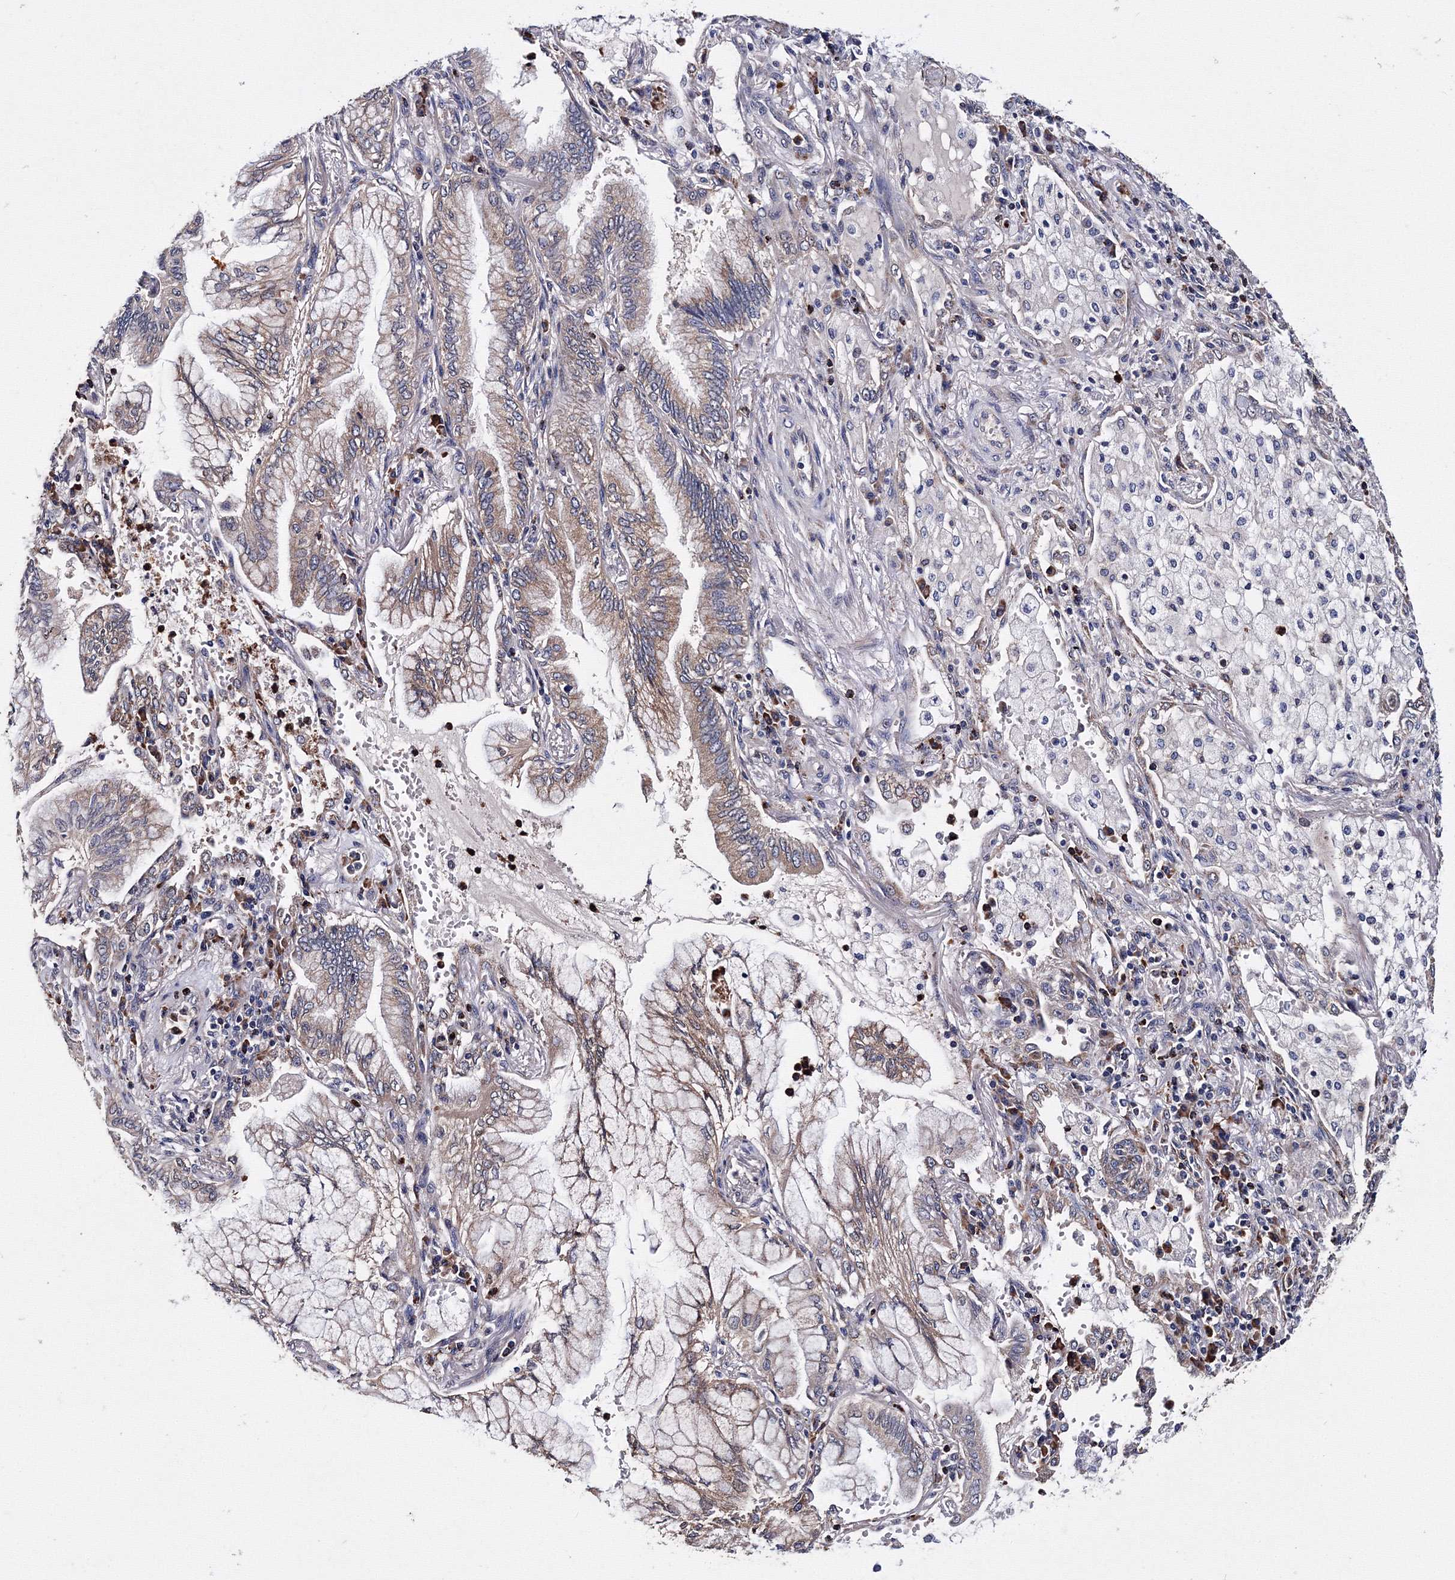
{"staining": {"intensity": "weak", "quantity": "25%-75%", "location": "cytoplasmic/membranous"}, "tissue": "lung cancer", "cell_type": "Tumor cells", "image_type": "cancer", "snomed": [{"axis": "morphology", "description": "Adenocarcinoma, NOS"}, {"axis": "topography", "description": "Lung"}], "caption": "An image of human lung adenocarcinoma stained for a protein displays weak cytoplasmic/membranous brown staining in tumor cells. (DAB (3,3'-diaminobenzidine) IHC with brightfield microscopy, high magnification).", "gene": "PHYKPL", "patient": {"sex": "female", "age": 70}}